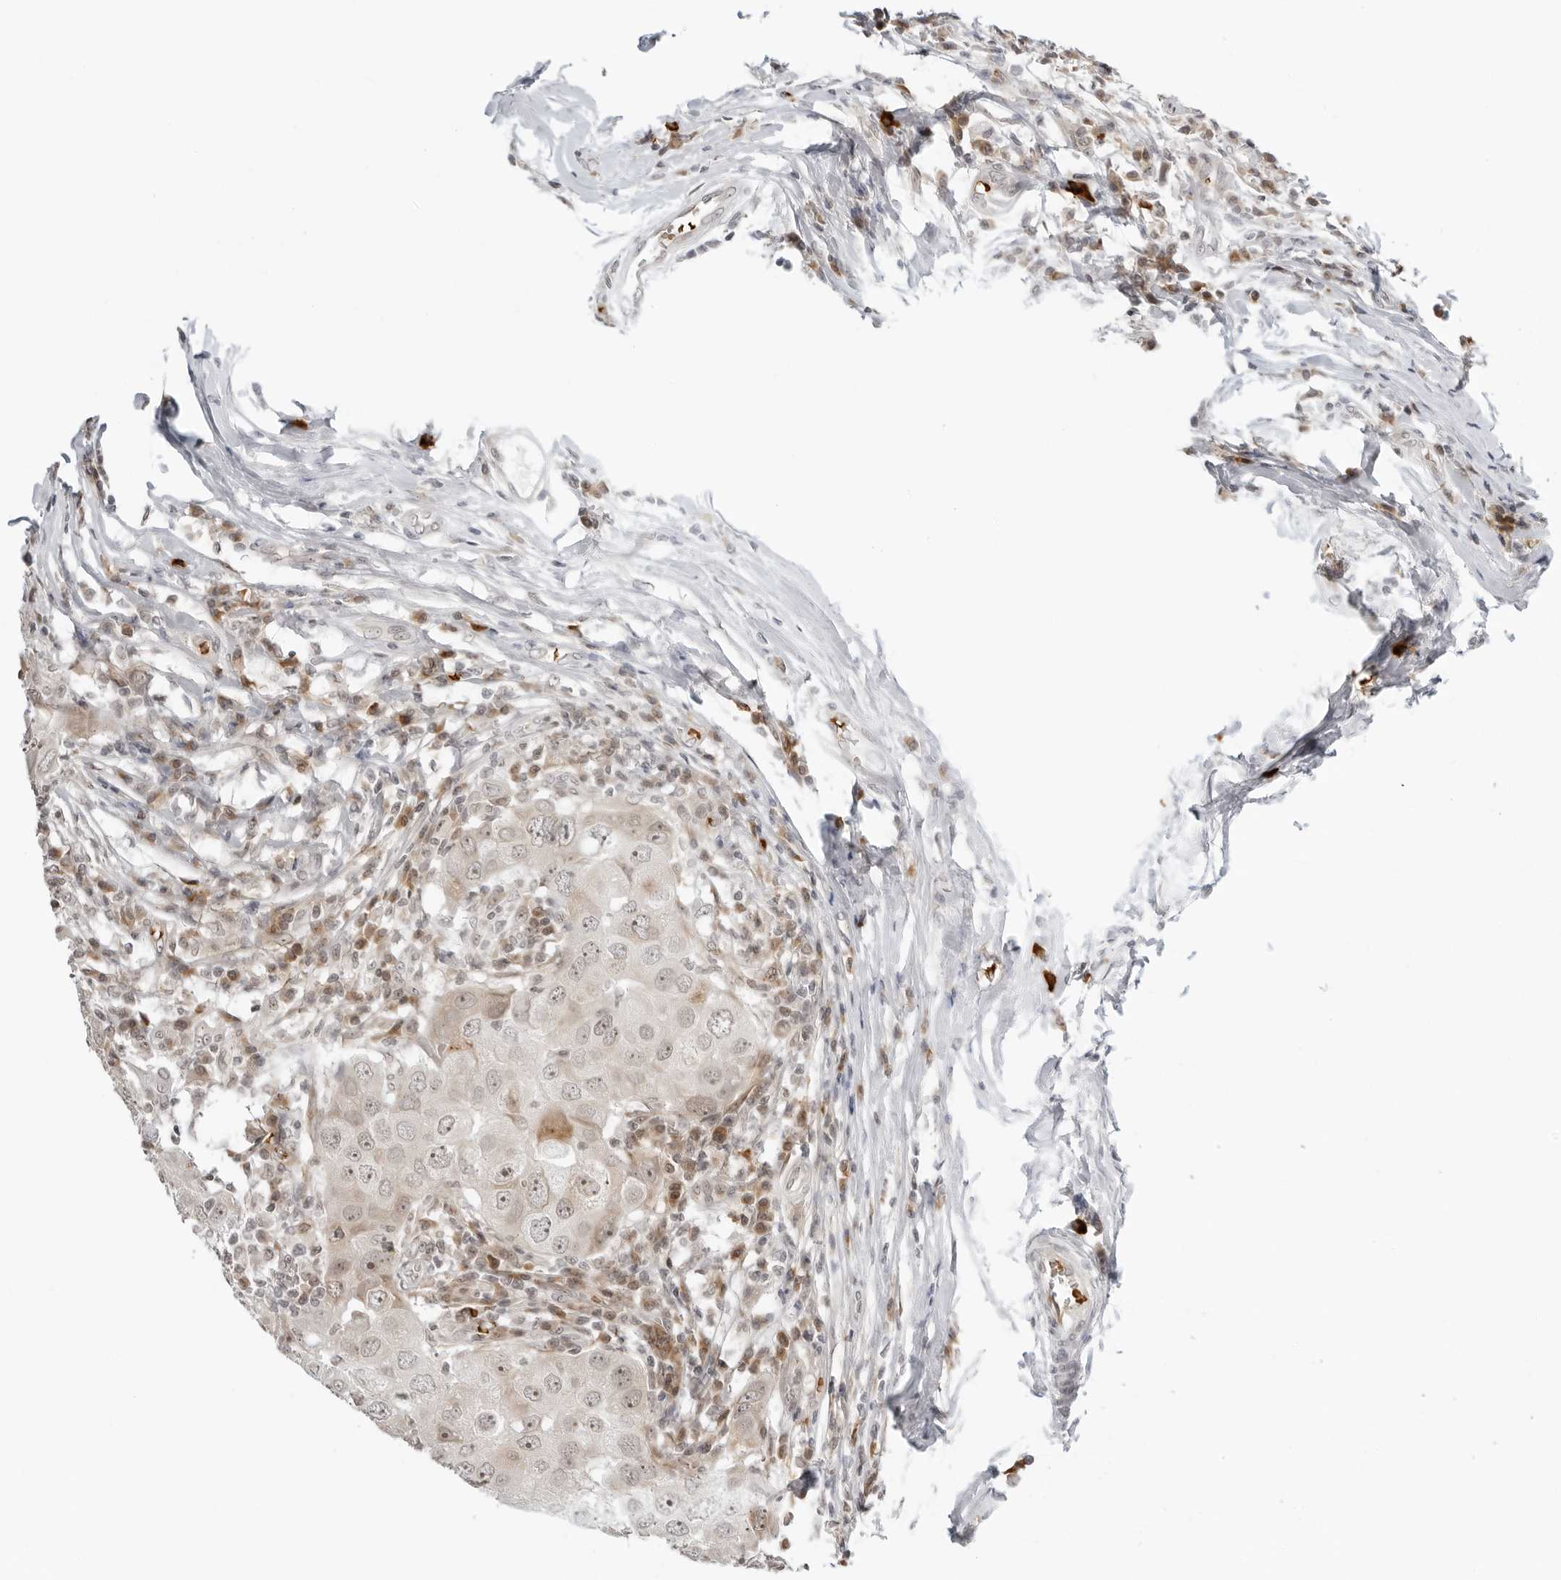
{"staining": {"intensity": "weak", "quantity": "25%-75%", "location": "nuclear"}, "tissue": "breast cancer", "cell_type": "Tumor cells", "image_type": "cancer", "snomed": [{"axis": "morphology", "description": "Duct carcinoma"}, {"axis": "topography", "description": "Breast"}], "caption": "Immunohistochemistry (IHC) (DAB) staining of human intraductal carcinoma (breast) exhibits weak nuclear protein staining in about 25%-75% of tumor cells.", "gene": "SUGCT", "patient": {"sex": "female", "age": 27}}